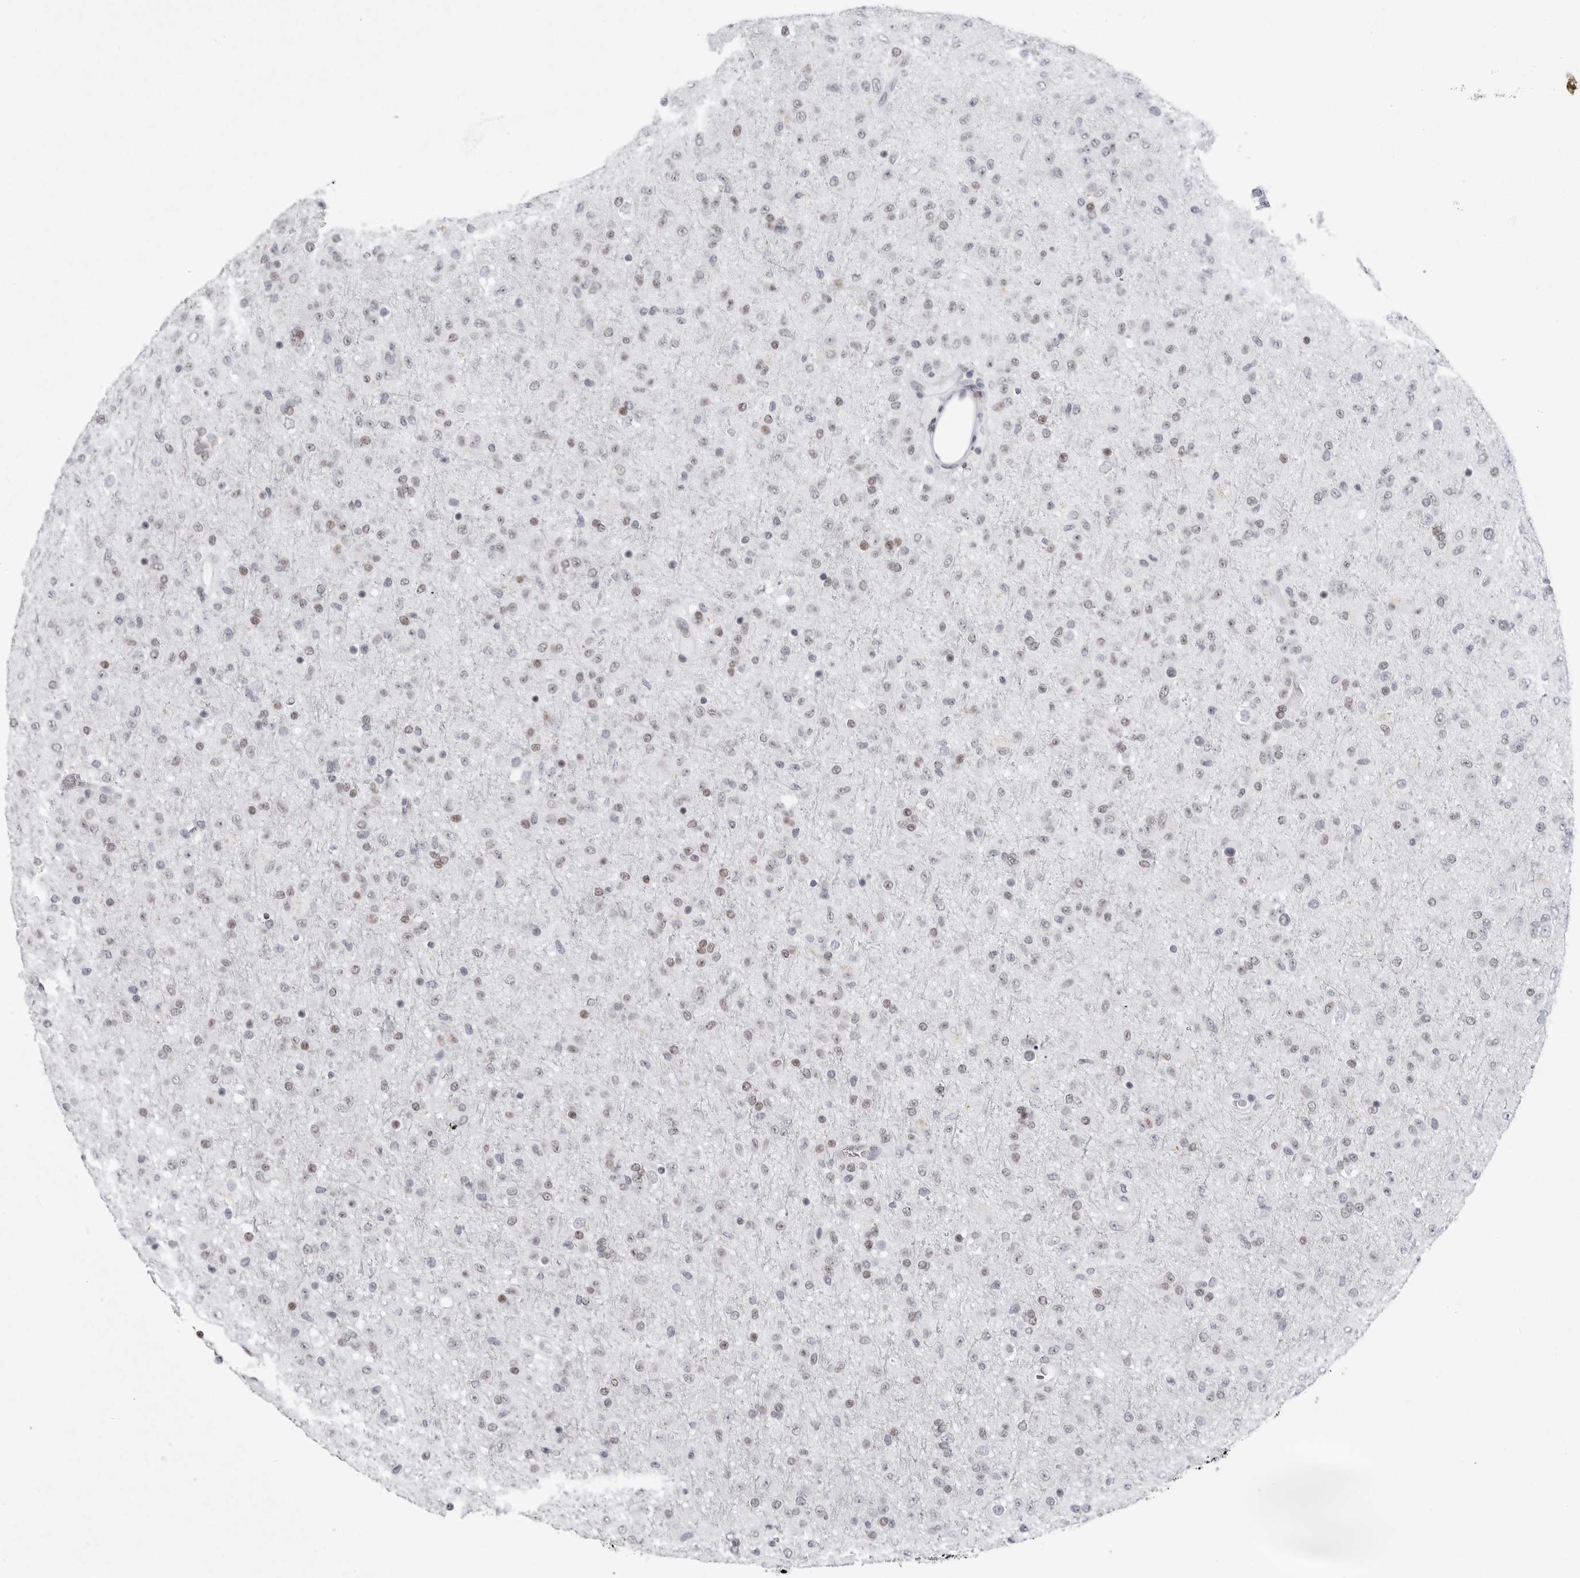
{"staining": {"intensity": "weak", "quantity": "25%-75%", "location": "nuclear"}, "tissue": "glioma", "cell_type": "Tumor cells", "image_type": "cancer", "snomed": [{"axis": "morphology", "description": "Glioma, malignant, Low grade"}, {"axis": "topography", "description": "Brain"}], "caption": "Brown immunohistochemical staining in malignant glioma (low-grade) shows weak nuclear expression in approximately 25%-75% of tumor cells.", "gene": "VEZF1", "patient": {"sex": "male", "age": 65}}